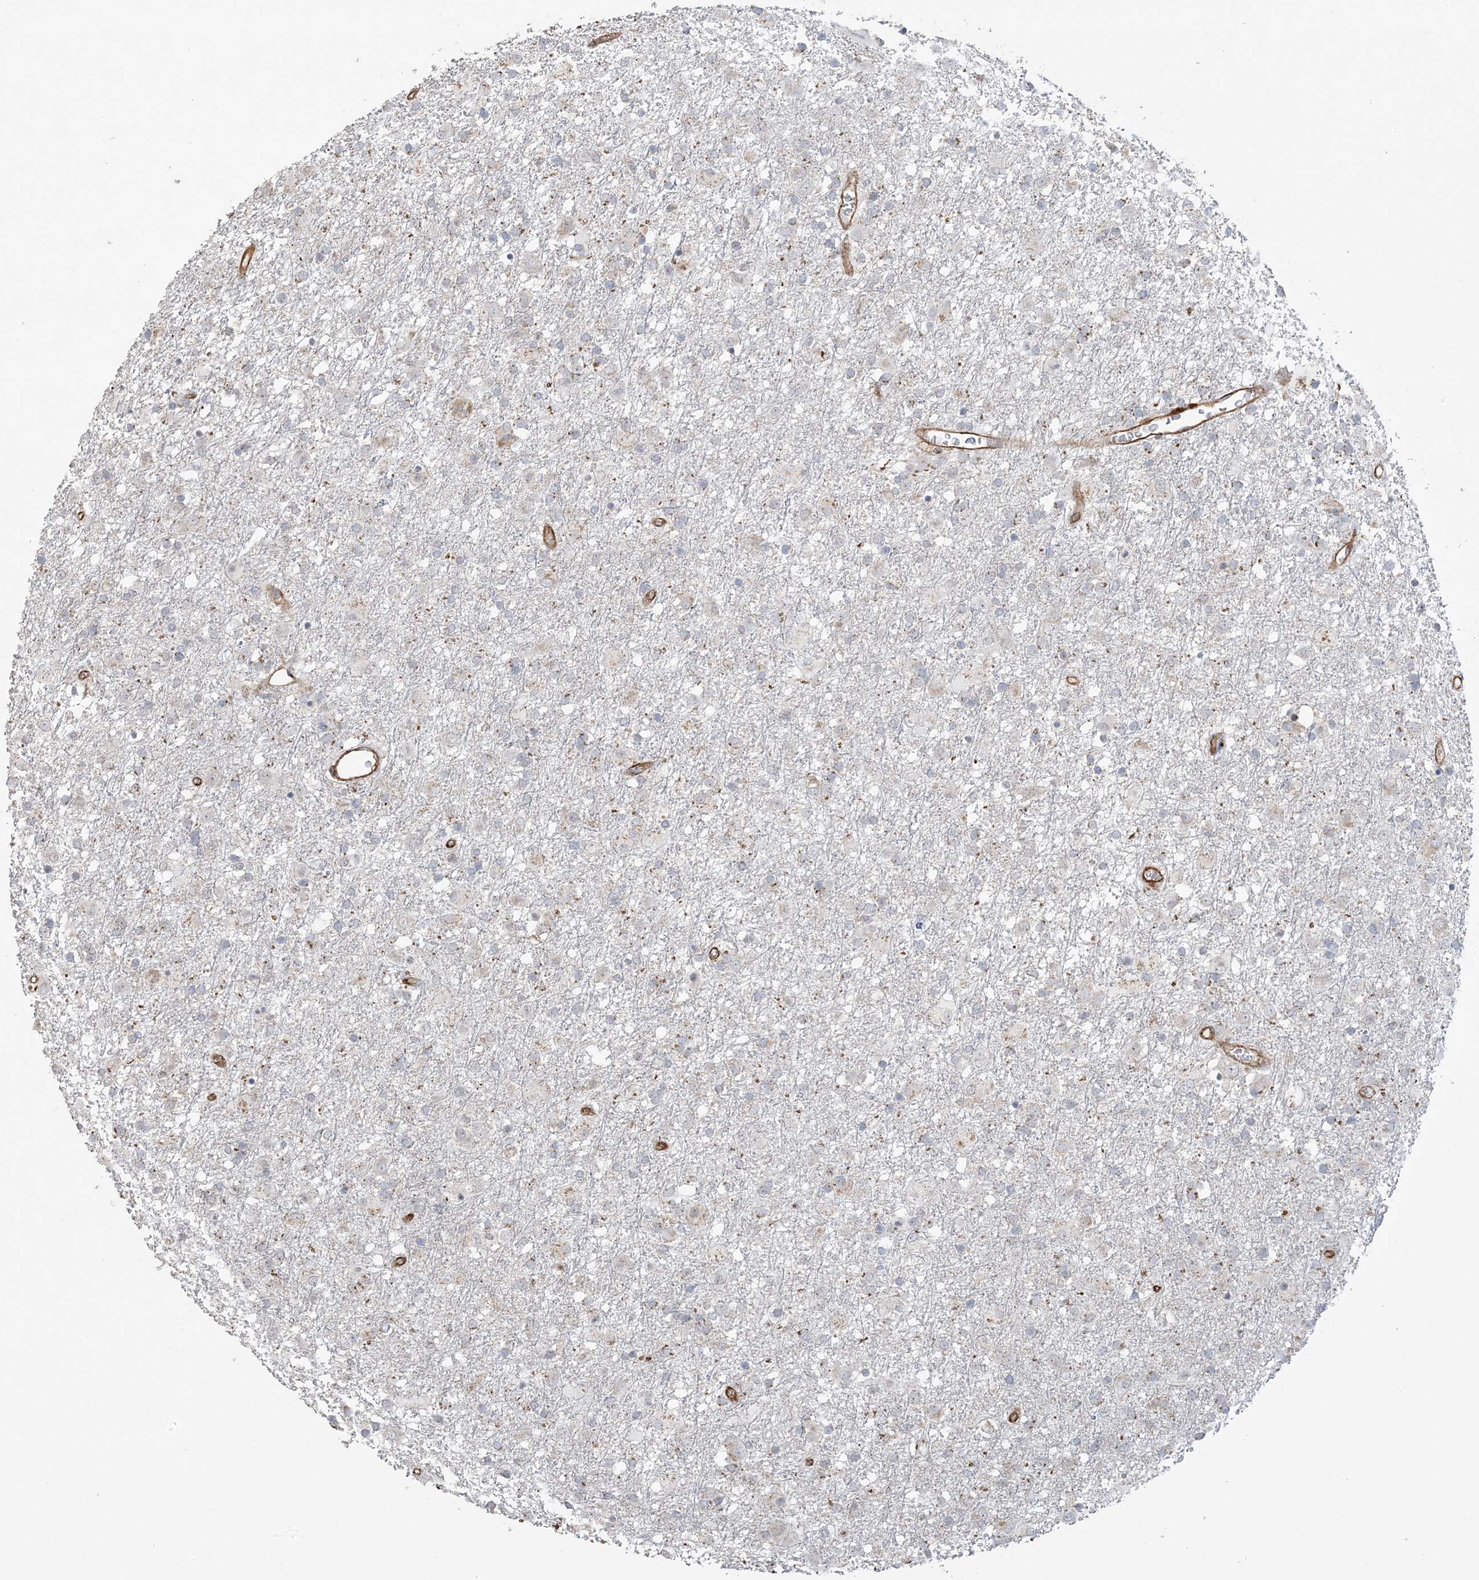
{"staining": {"intensity": "negative", "quantity": "none", "location": "none"}, "tissue": "glioma", "cell_type": "Tumor cells", "image_type": "cancer", "snomed": [{"axis": "morphology", "description": "Glioma, malignant, Low grade"}, {"axis": "topography", "description": "Brain"}], "caption": "There is no significant positivity in tumor cells of glioma.", "gene": "AGA", "patient": {"sex": "male", "age": 65}}